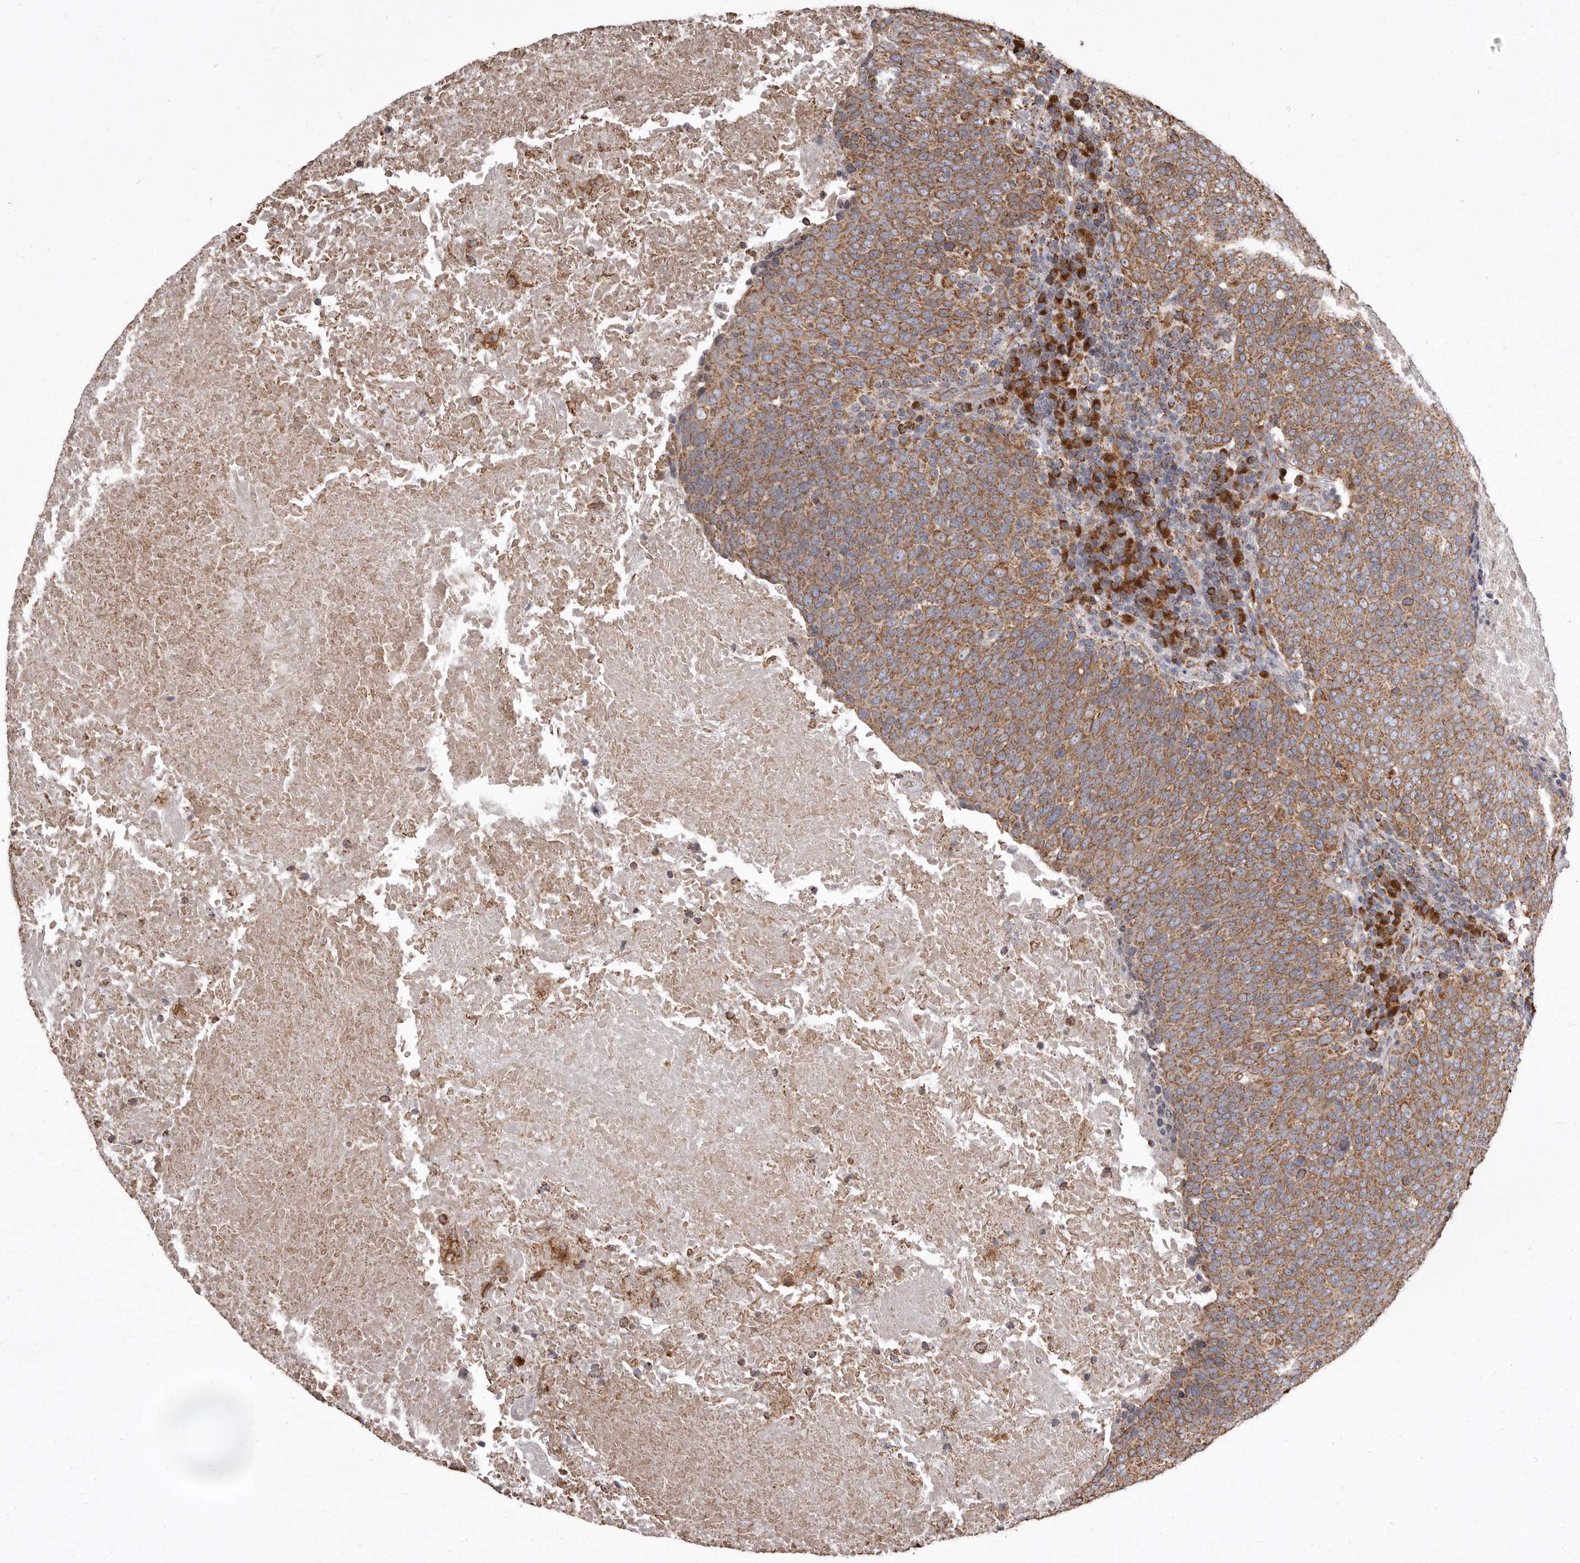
{"staining": {"intensity": "moderate", "quantity": ">75%", "location": "cytoplasmic/membranous"}, "tissue": "head and neck cancer", "cell_type": "Tumor cells", "image_type": "cancer", "snomed": [{"axis": "morphology", "description": "Squamous cell carcinoma, NOS"}, {"axis": "morphology", "description": "Squamous cell carcinoma, metastatic, NOS"}, {"axis": "topography", "description": "Lymph node"}, {"axis": "topography", "description": "Head-Neck"}], "caption": "Head and neck cancer (metastatic squamous cell carcinoma) stained for a protein displays moderate cytoplasmic/membranous positivity in tumor cells.", "gene": "CDK5RAP3", "patient": {"sex": "male", "age": 62}}